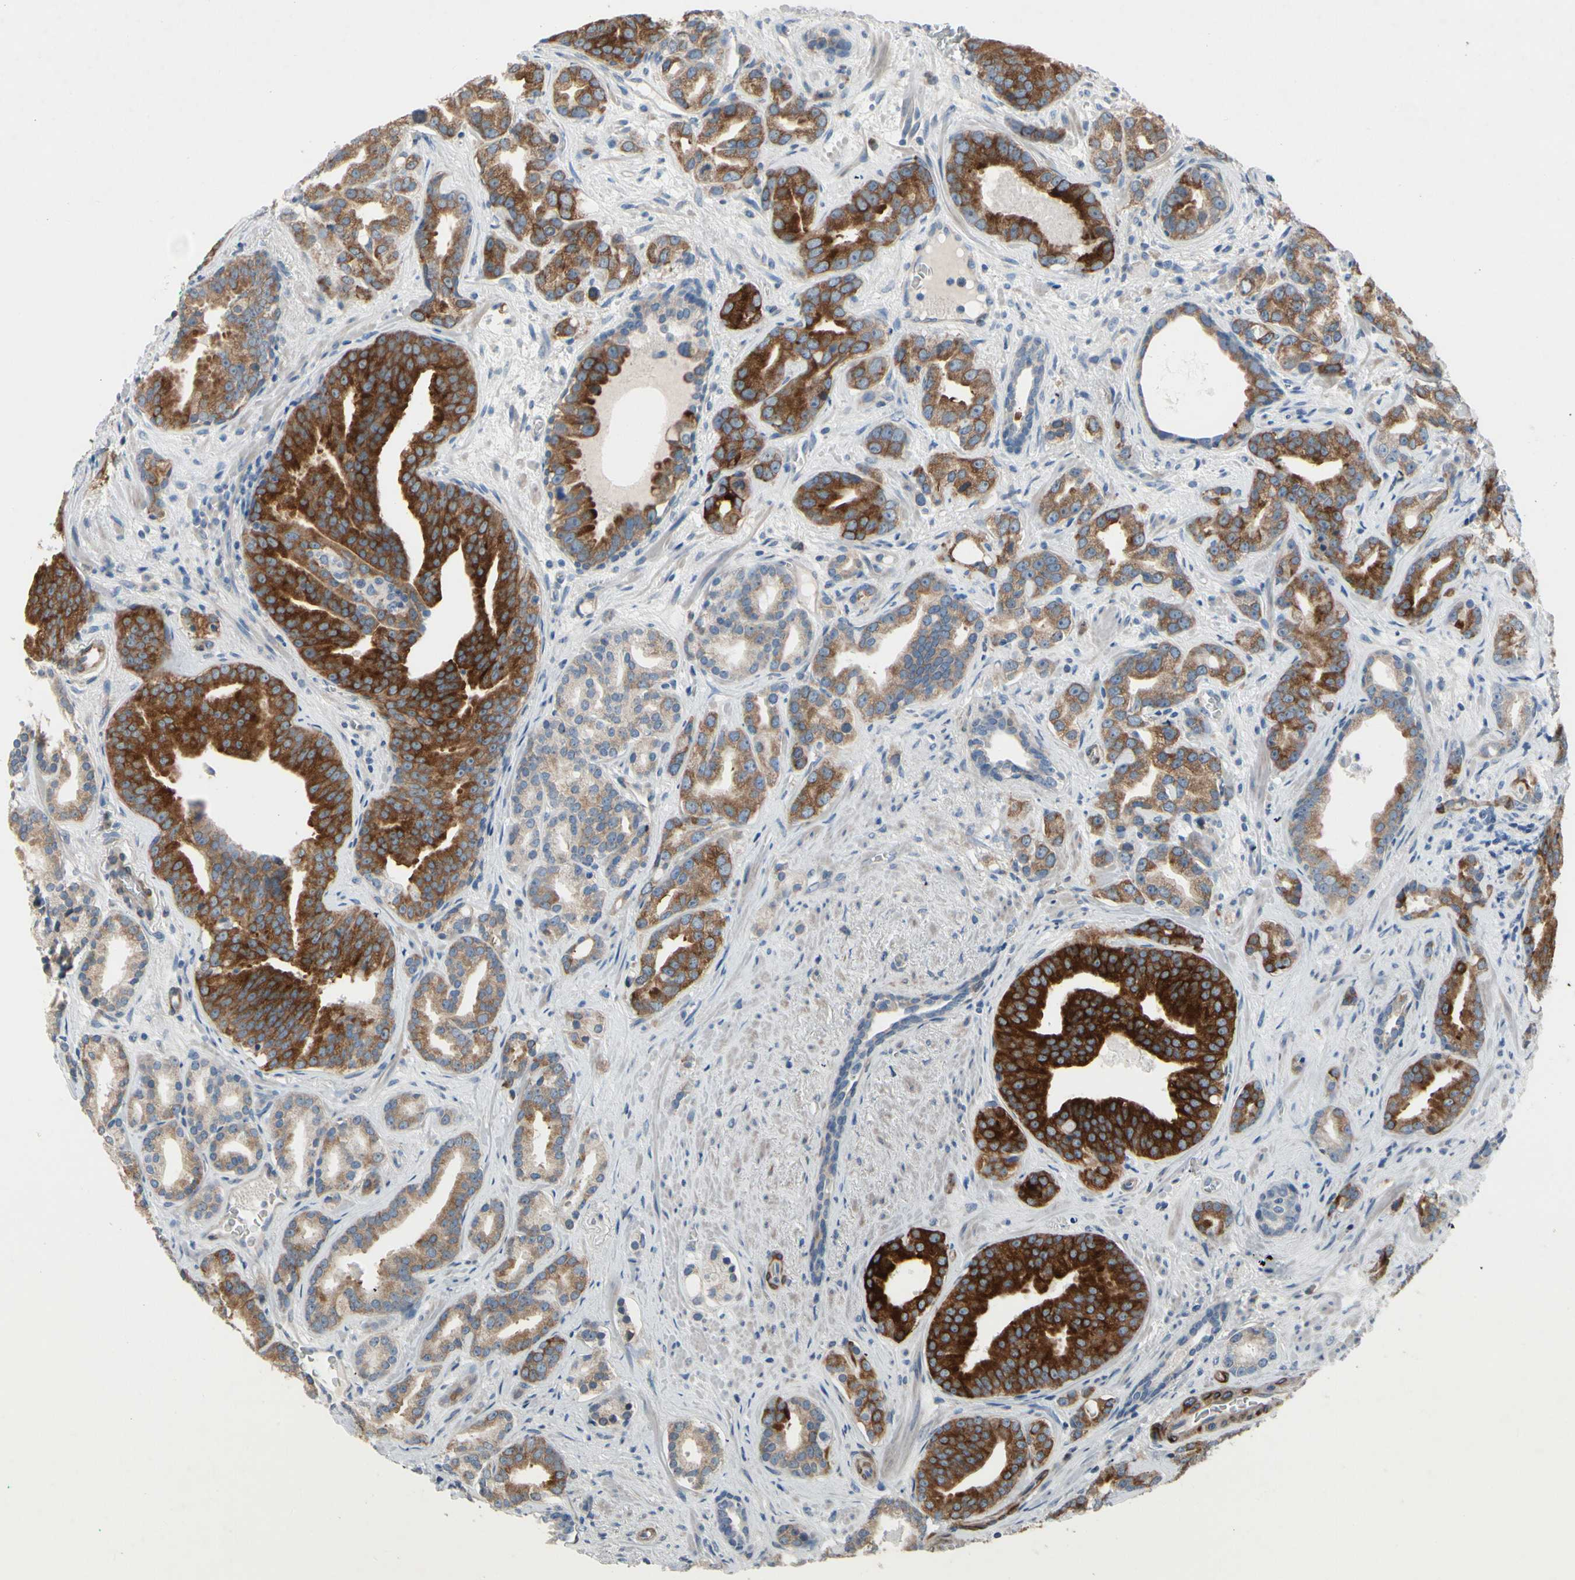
{"staining": {"intensity": "strong", "quantity": ">75%", "location": "cytoplasmic/membranous"}, "tissue": "prostate cancer", "cell_type": "Tumor cells", "image_type": "cancer", "snomed": [{"axis": "morphology", "description": "Adenocarcinoma, Low grade"}, {"axis": "topography", "description": "Prostate"}], "caption": "Protein staining of prostate cancer tissue exhibits strong cytoplasmic/membranous staining in about >75% of tumor cells.", "gene": "MAP2", "patient": {"sex": "male", "age": 63}}